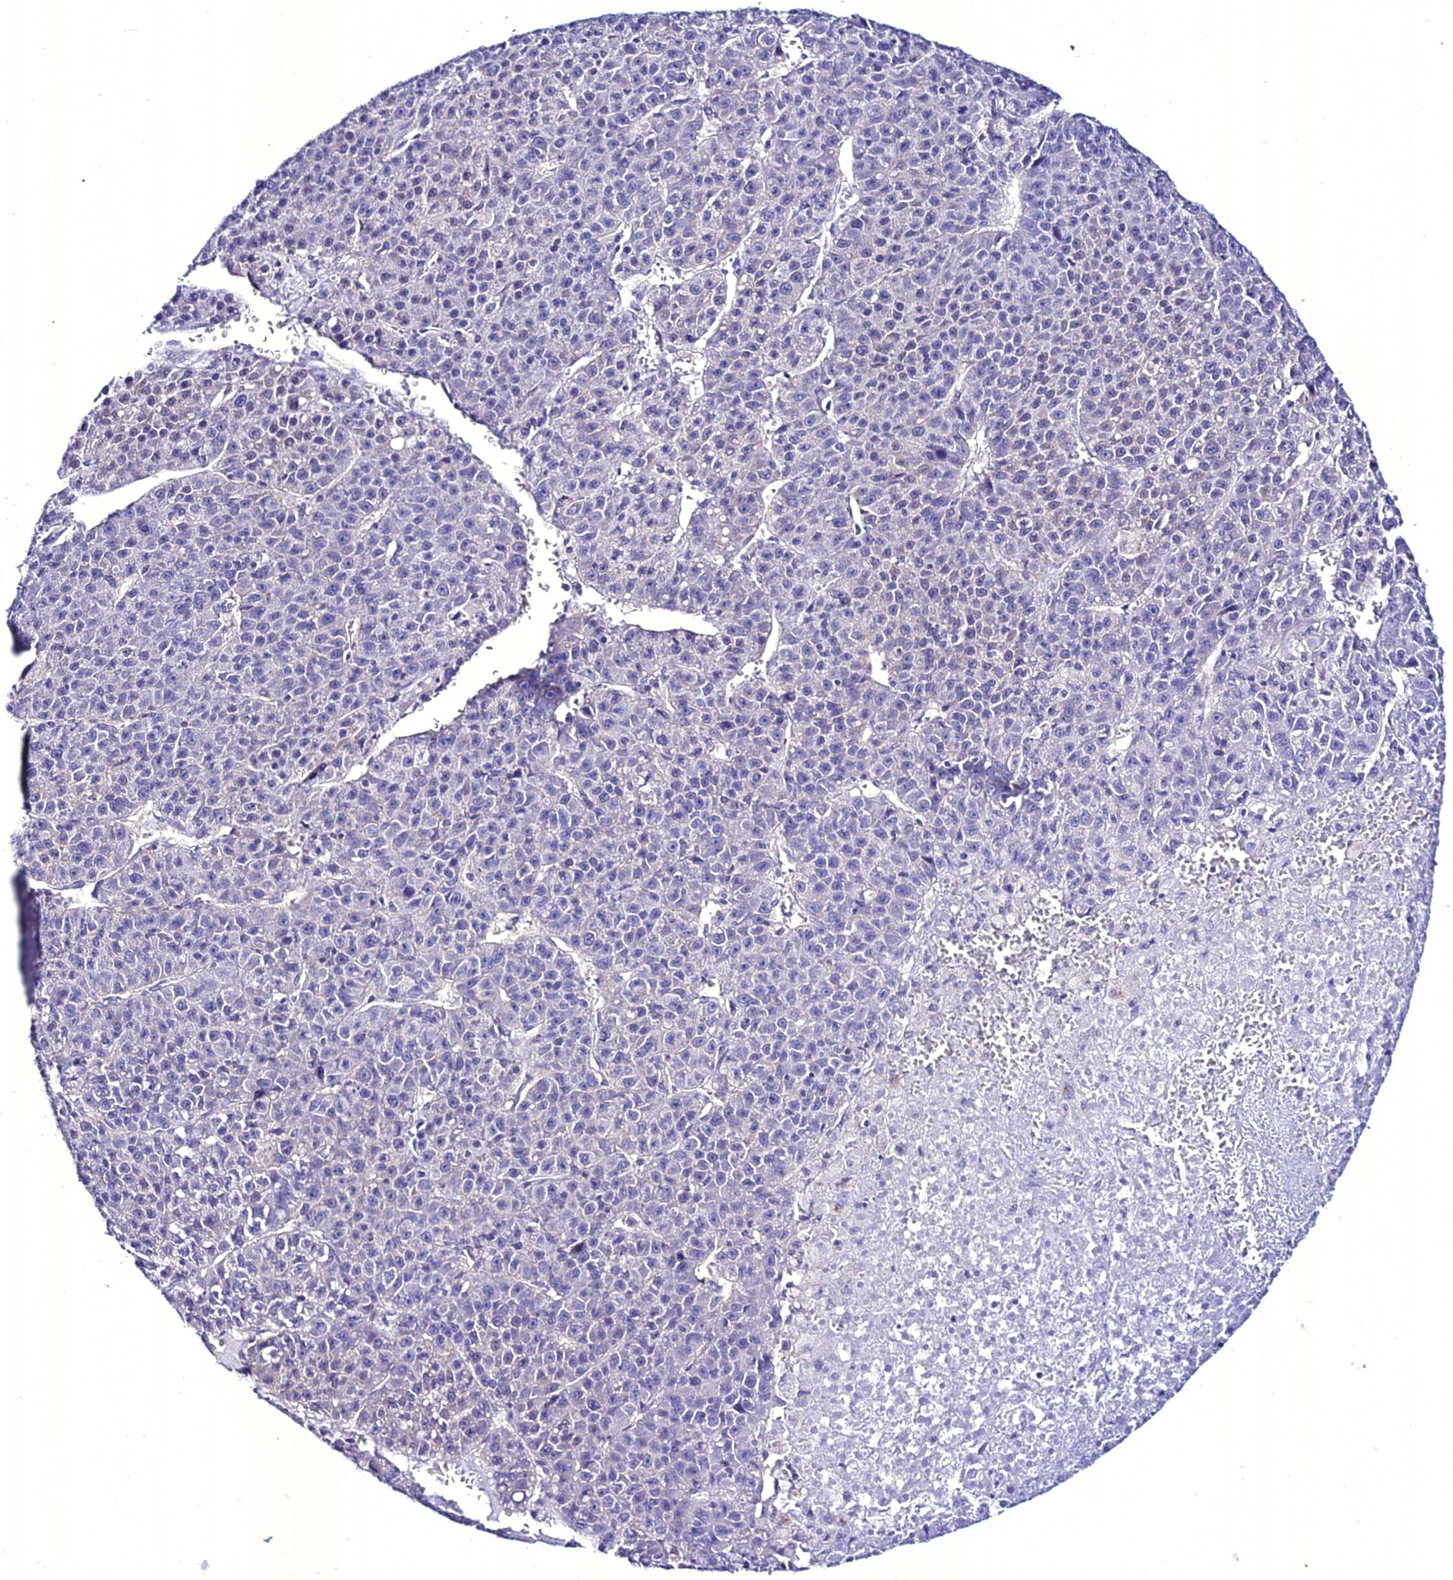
{"staining": {"intensity": "negative", "quantity": "none", "location": "none"}, "tissue": "liver cancer", "cell_type": "Tumor cells", "image_type": "cancer", "snomed": [{"axis": "morphology", "description": "Carcinoma, Hepatocellular, NOS"}, {"axis": "topography", "description": "Liver"}], "caption": "DAB (3,3'-diaminobenzidine) immunohistochemical staining of liver cancer shows no significant staining in tumor cells. (Stains: DAB immunohistochemistry (IHC) with hematoxylin counter stain, Microscopy: brightfield microscopy at high magnification).", "gene": "ATG16L2", "patient": {"sex": "female", "age": 53}}